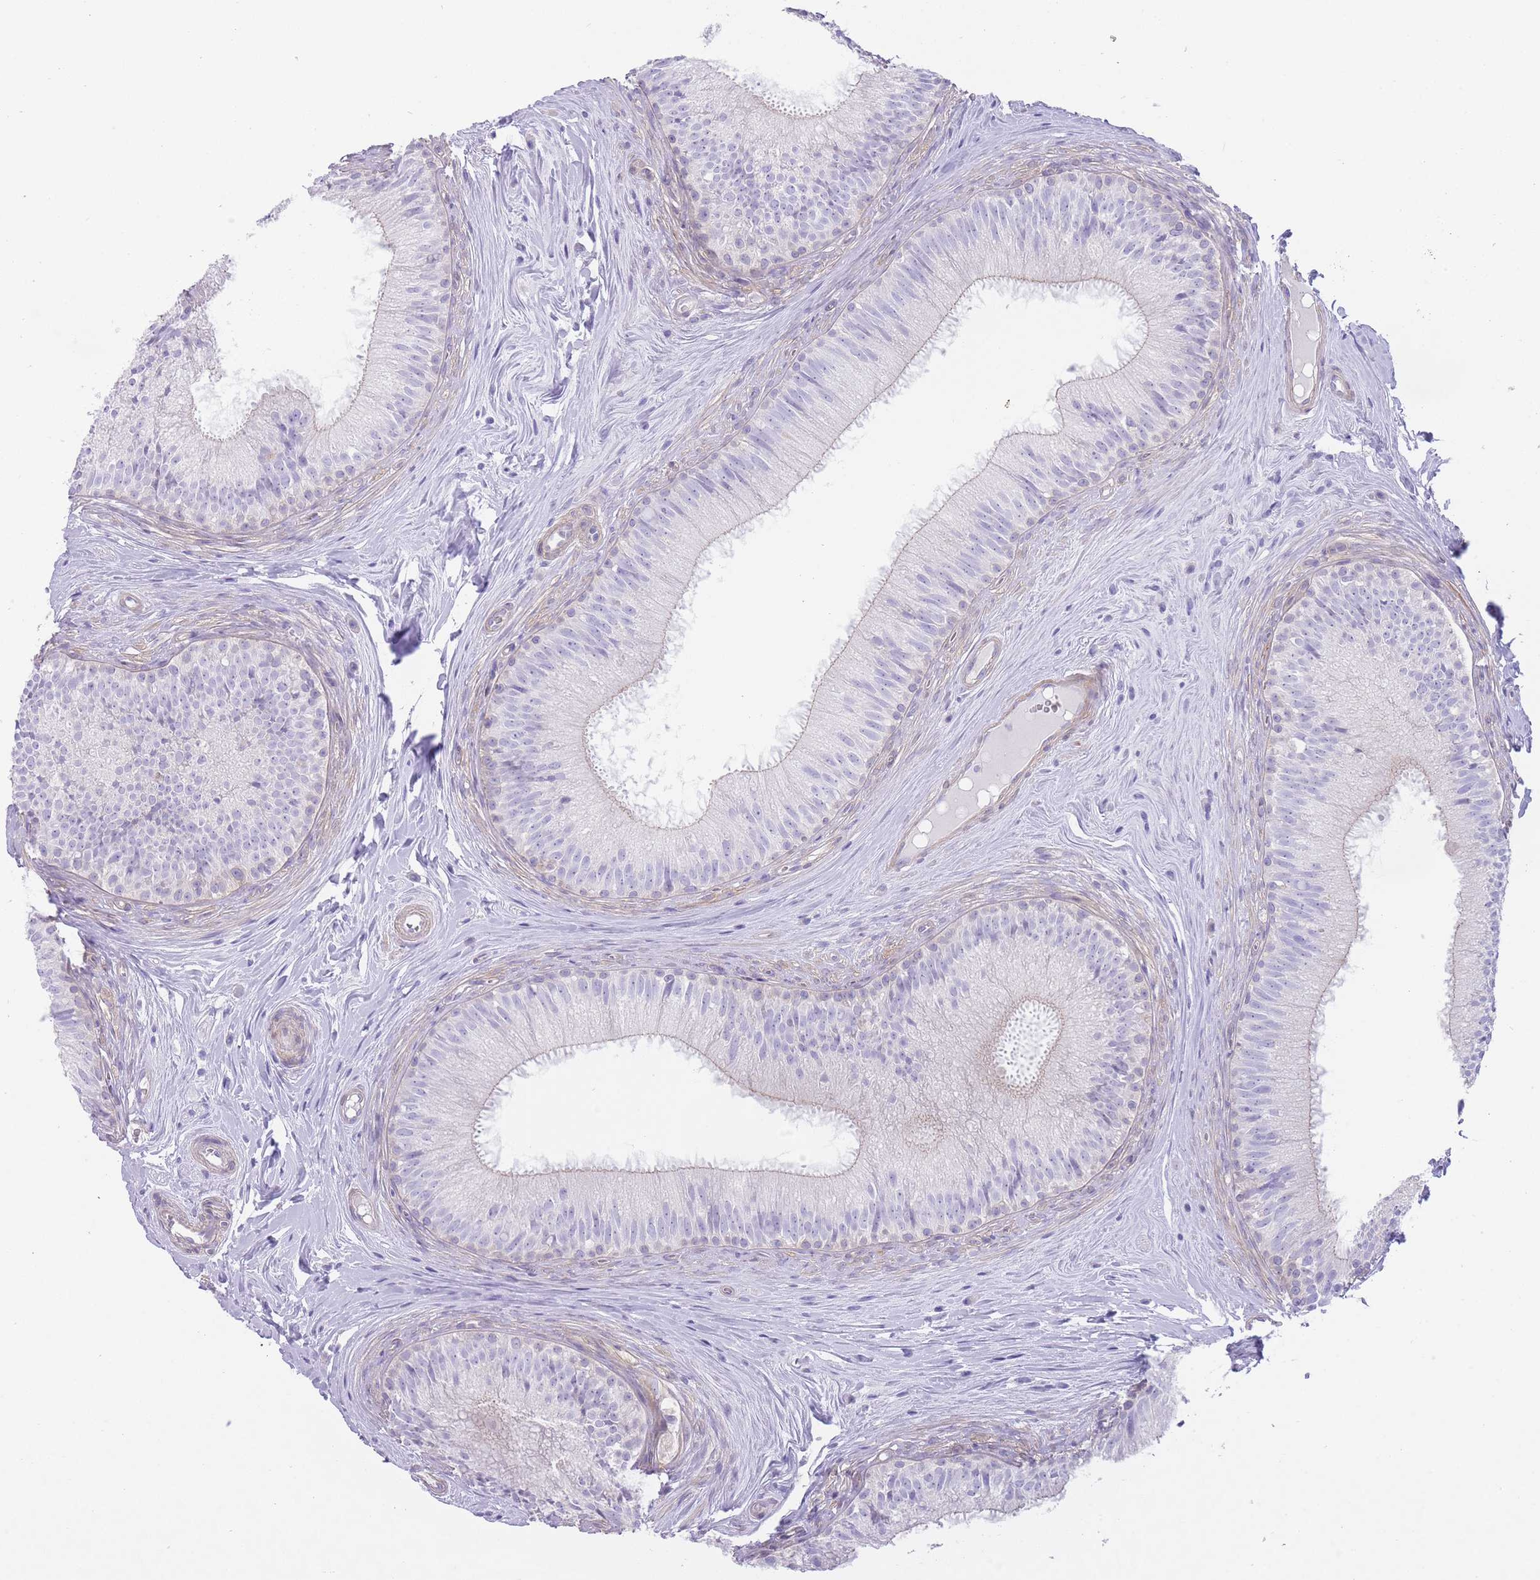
{"staining": {"intensity": "negative", "quantity": "none", "location": "none"}, "tissue": "epididymis", "cell_type": "Glandular cells", "image_type": "normal", "snomed": [{"axis": "morphology", "description": "Normal tissue, NOS"}, {"axis": "topography", "description": "Epididymis"}], "caption": "IHC of normal human epididymis shows no positivity in glandular cells.", "gene": "OR11H12", "patient": {"sex": "male", "age": 34}}